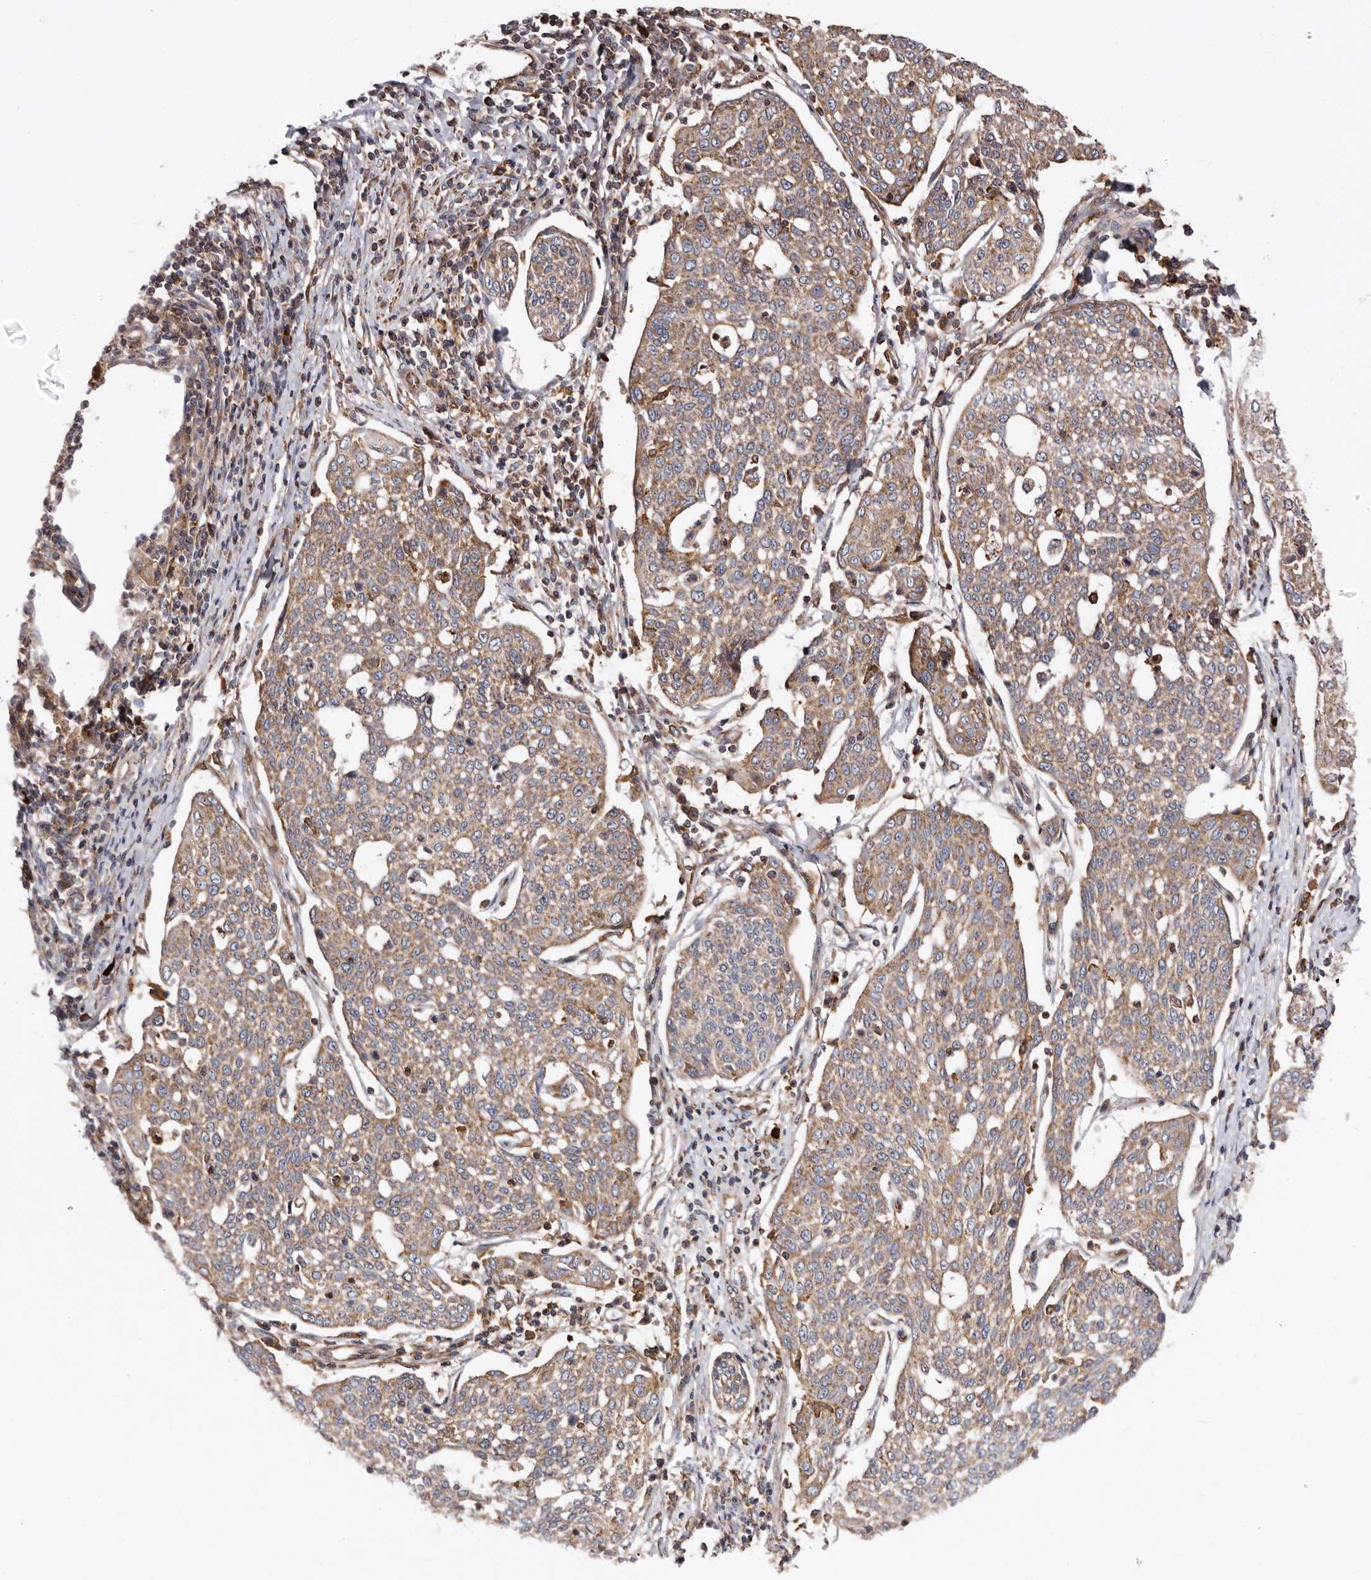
{"staining": {"intensity": "weak", "quantity": ">75%", "location": "cytoplasmic/membranous"}, "tissue": "cervical cancer", "cell_type": "Tumor cells", "image_type": "cancer", "snomed": [{"axis": "morphology", "description": "Squamous cell carcinoma, NOS"}, {"axis": "topography", "description": "Cervix"}], "caption": "Immunohistochemical staining of squamous cell carcinoma (cervical) reveals low levels of weak cytoplasmic/membranous expression in approximately >75% of tumor cells. (DAB (3,3'-diaminobenzidine) = brown stain, brightfield microscopy at high magnification).", "gene": "COQ8B", "patient": {"sex": "female", "age": 34}}